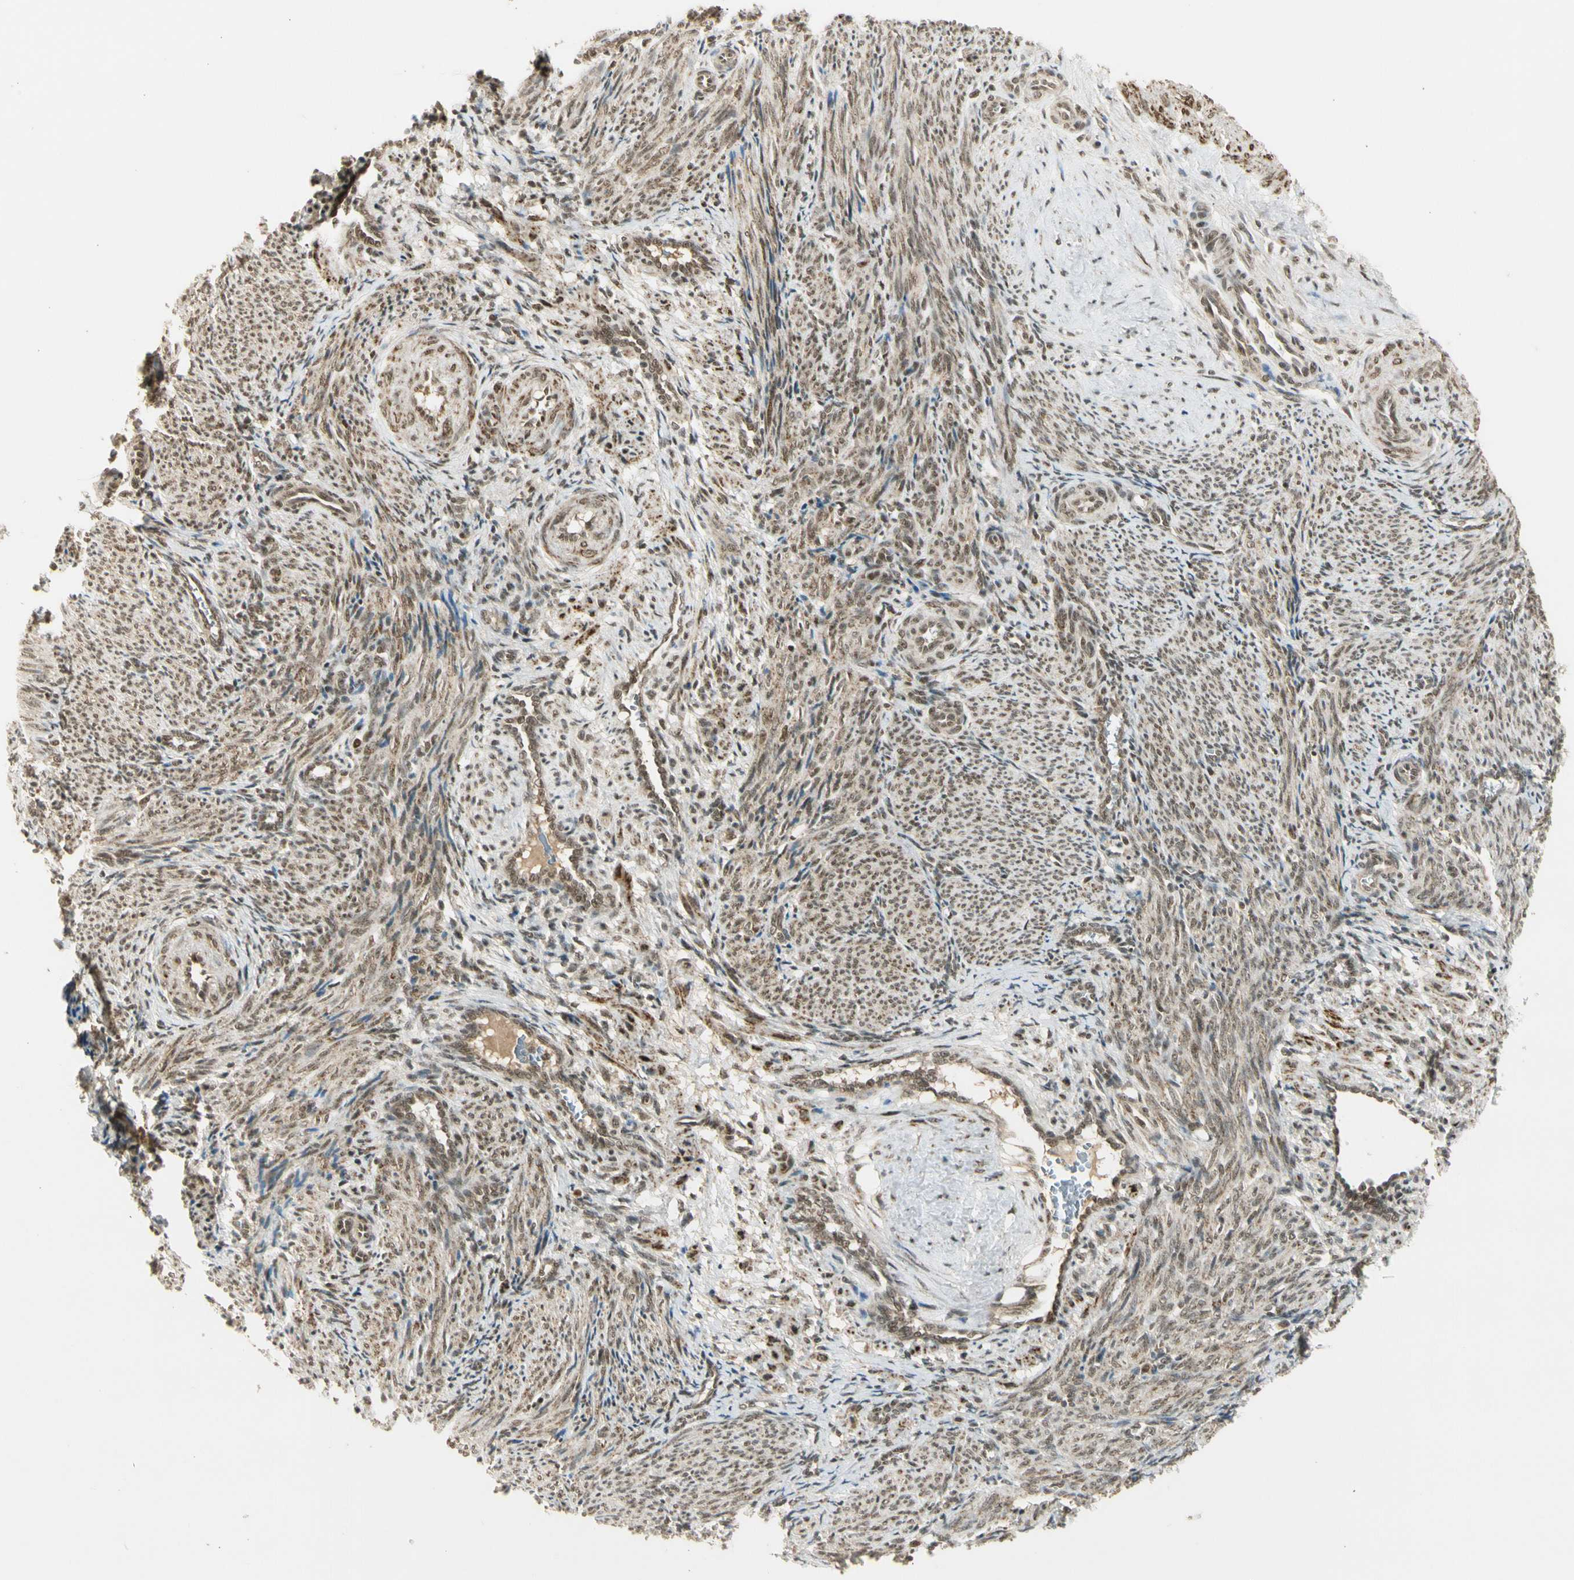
{"staining": {"intensity": "moderate", "quantity": ">75%", "location": "cytoplasmic/membranous,nuclear"}, "tissue": "smooth muscle", "cell_type": "Smooth muscle cells", "image_type": "normal", "snomed": [{"axis": "morphology", "description": "Normal tissue, NOS"}, {"axis": "topography", "description": "Endometrium"}], "caption": "Smooth muscle stained for a protein (brown) displays moderate cytoplasmic/membranous,nuclear positive expression in approximately >75% of smooth muscle cells.", "gene": "ZNF135", "patient": {"sex": "female", "age": 33}}